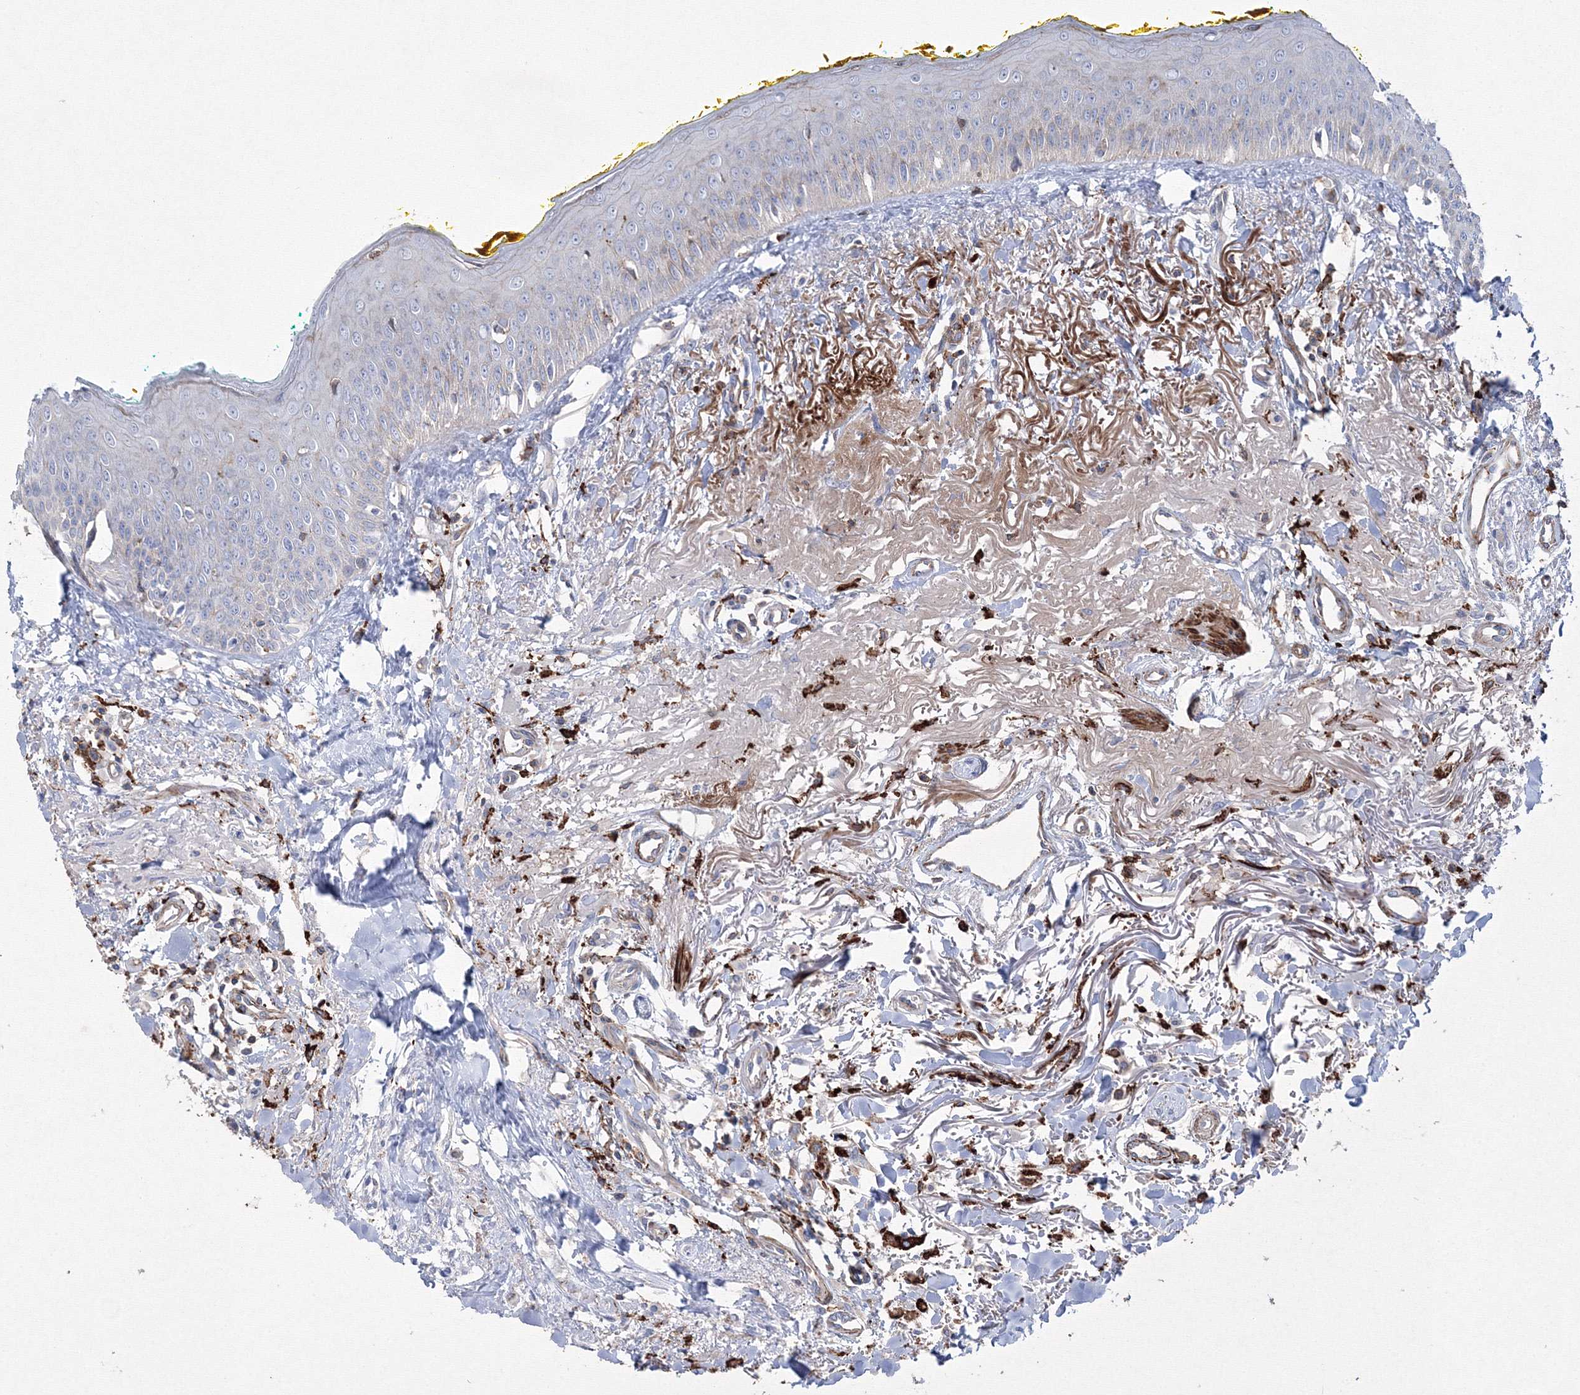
{"staining": {"intensity": "negative", "quantity": "none", "location": "none"}, "tissue": "oral mucosa", "cell_type": "Squamous epithelial cells", "image_type": "normal", "snomed": [{"axis": "morphology", "description": "Normal tissue, NOS"}, {"axis": "topography", "description": "Oral tissue"}], "caption": "Immunohistochemistry photomicrograph of benign oral mucosa: human oral mucosa stained with DAB (3,3'-diaminobenzidine) reveals no significant protein positivity in squamous epithelial cells.", "gene": "GPR82", "patient": {"sex": "female", "age": 70}}